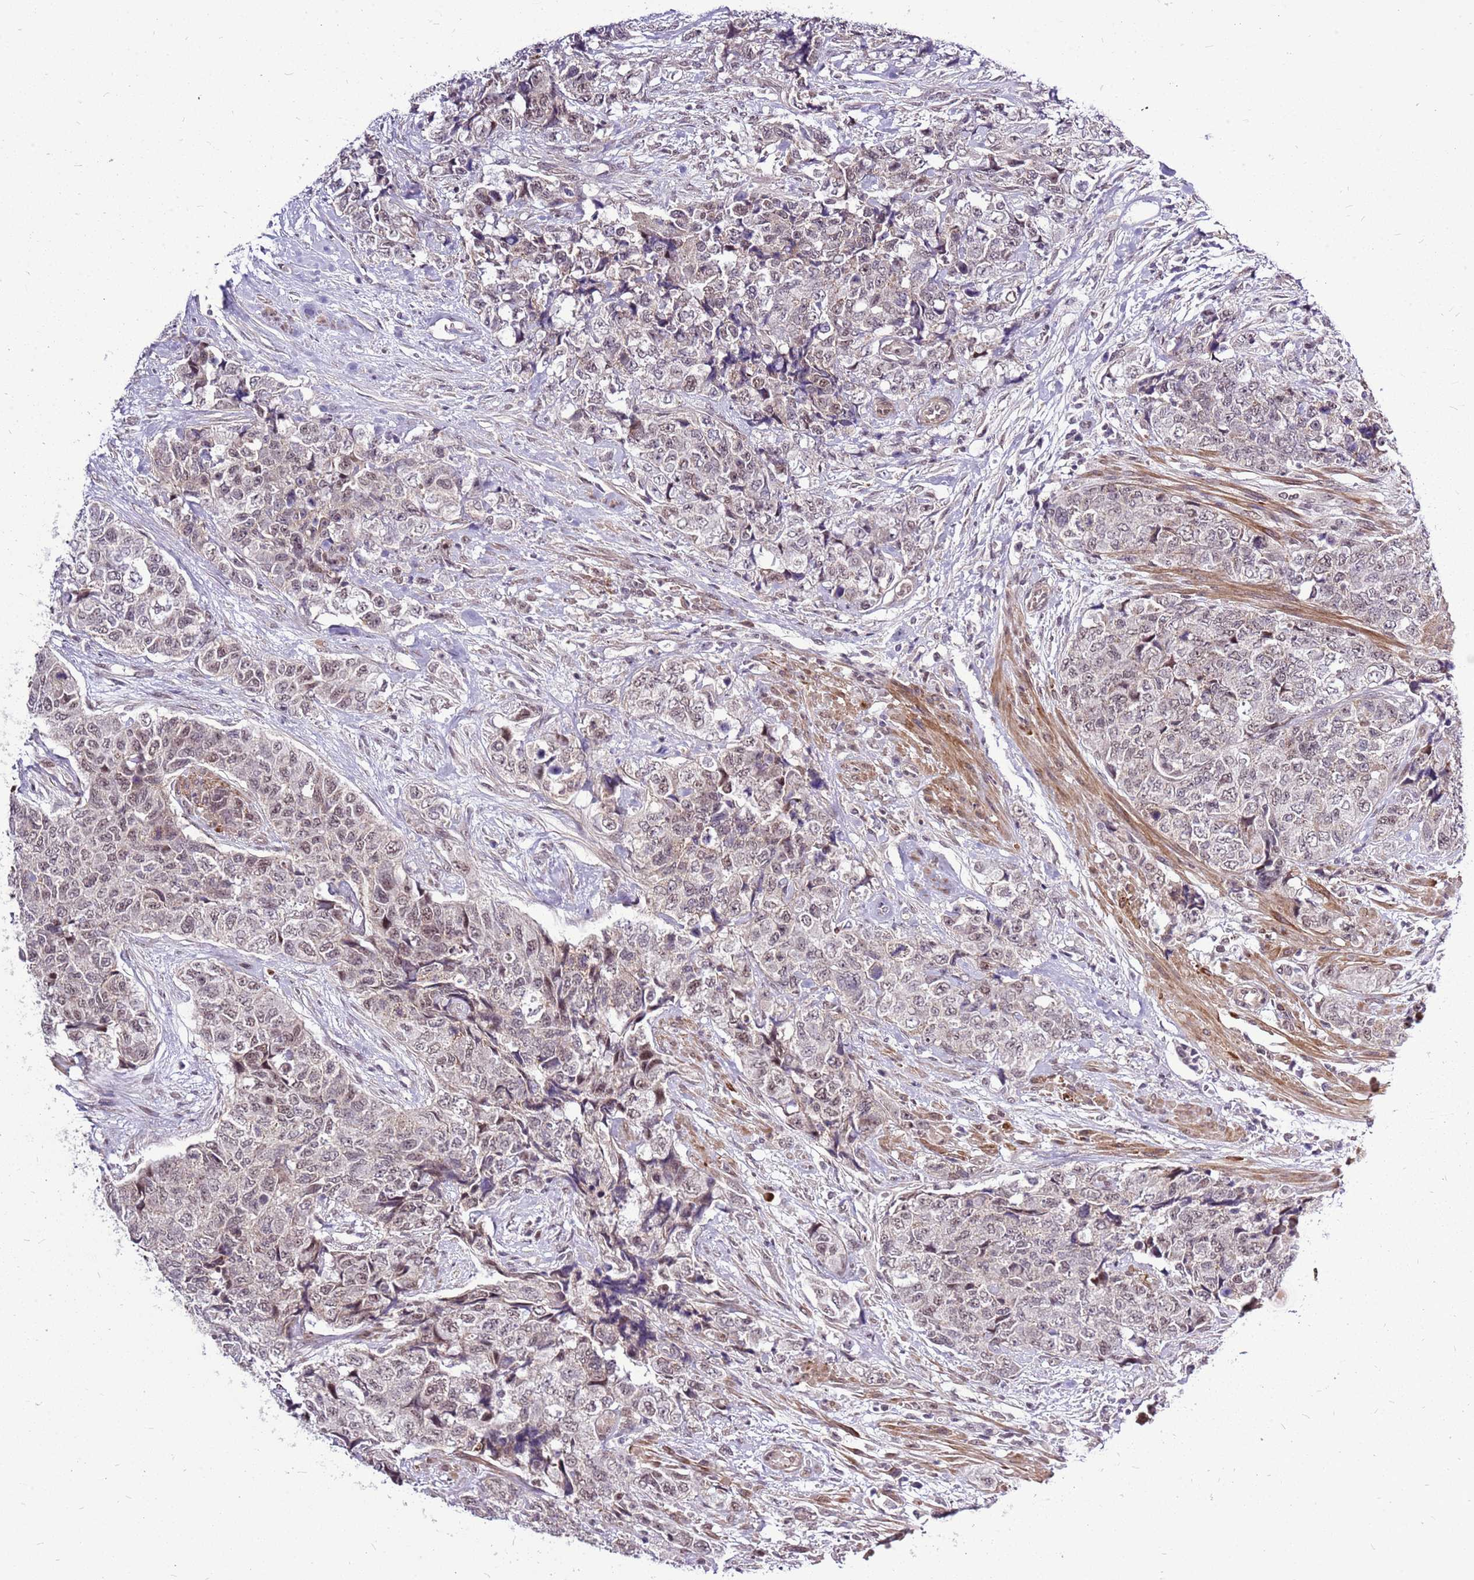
{"staining": {"intensity": "weak", "quantity": "25%-75%", "location": "nuclear"}, "tissue": "urothelial cancer", "cell_type": "Tumor cells", "image_type": "cancer", "snomed": [{"axis": "morphology", "description": "Urothelial carcinoma, High grade"}, {"axis": "topography", "description": "Urinary bladder"}], "caption": "Protein analysis of urothelial carcinoma (high-grade) tissue shows weak nuclear expression in about 25%-75% of tumor cells.", "gene": "CCDC166", "patient": {"sex": "female", "age": 78}}